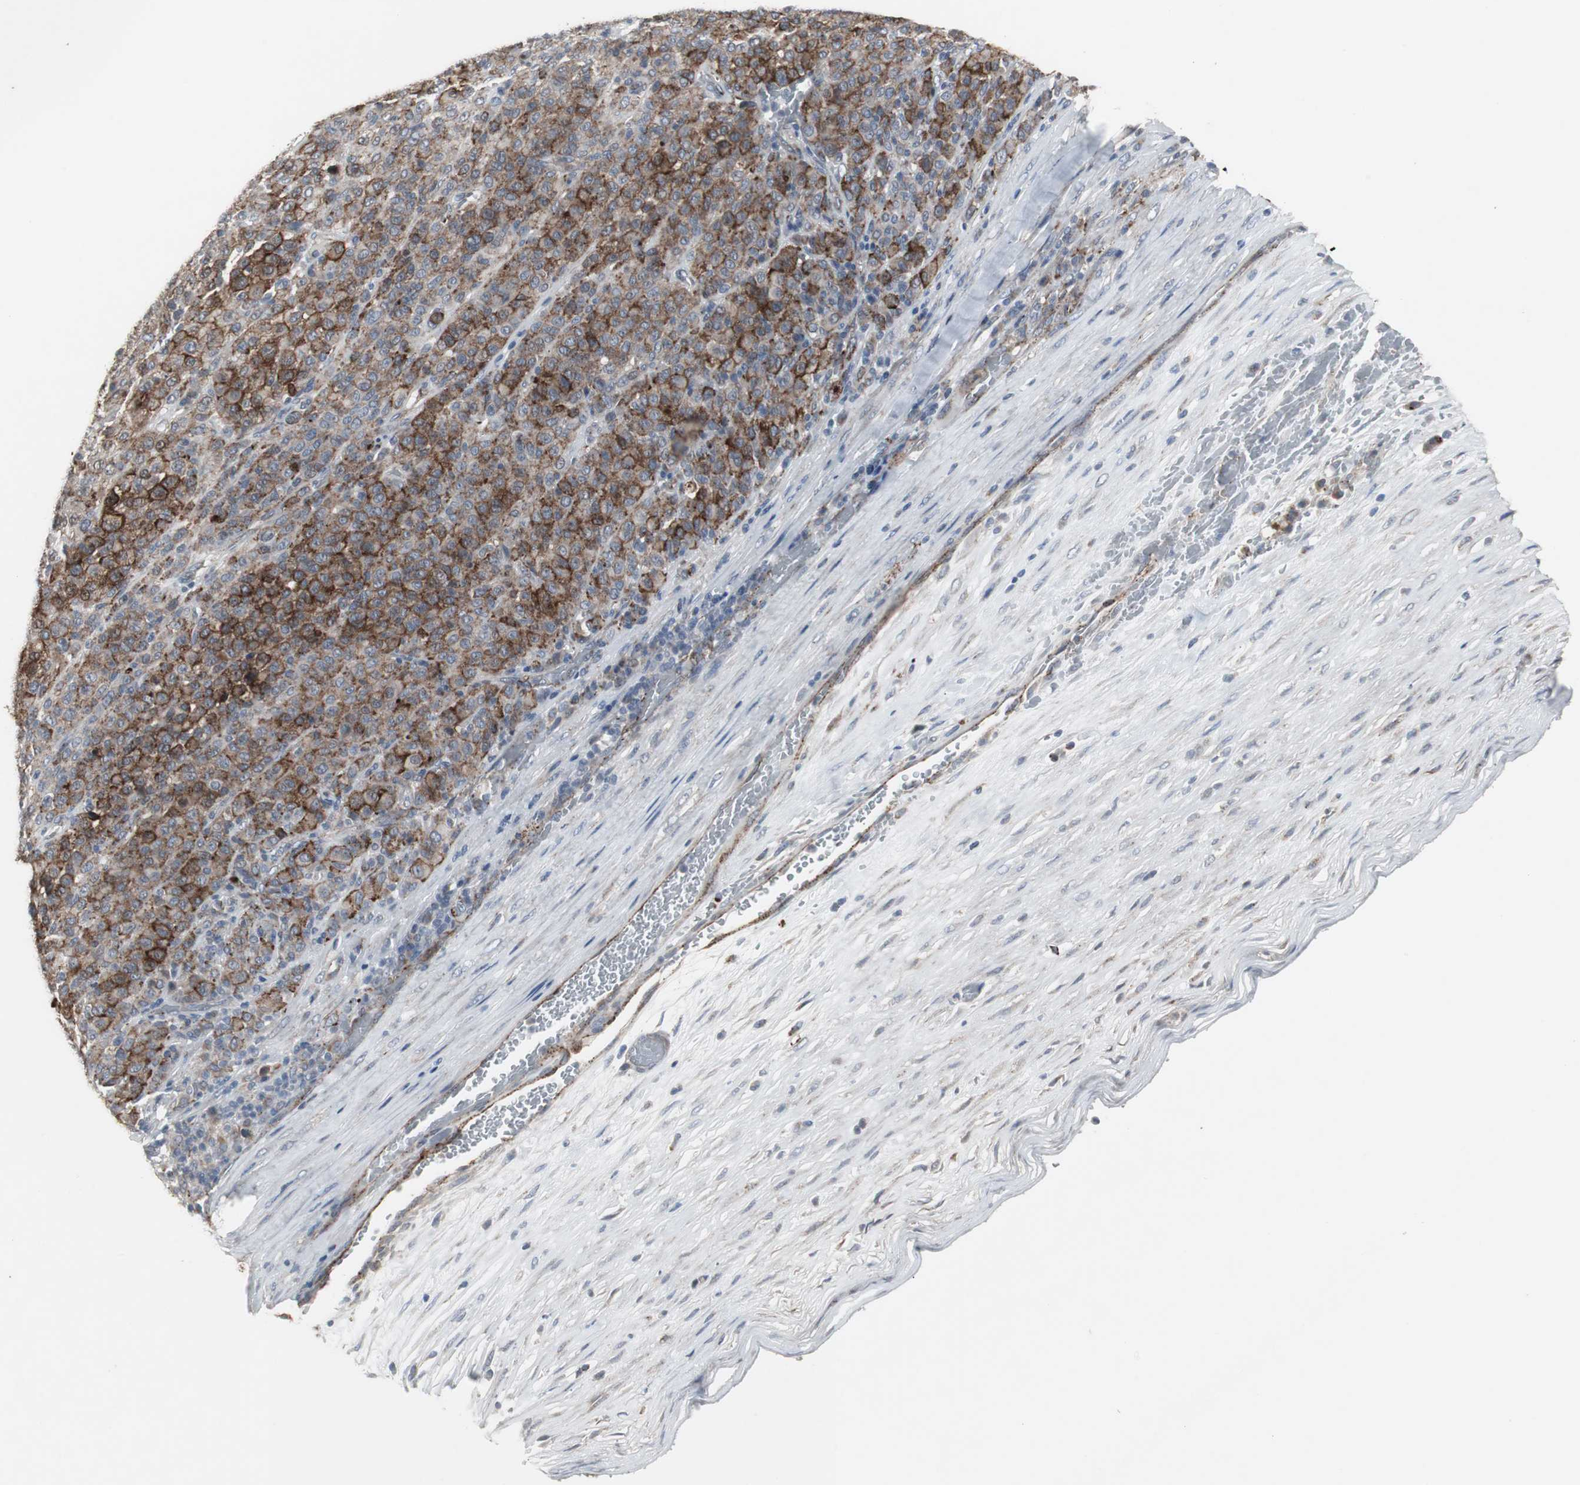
{"staining": {"intensity": "strong", "quantity": ">75%", "location": "cytoplasmic/membranous"}, "tissue": "melanoma", "cell_type": "Tumor cells", "image_type": "cancer", "snomed": [{"axis": "morphology", "description": "Malignant melanoma, Metastatic site"}, {"axis": "topography", "description": "Pancreas"}], "caption": "This histopathology image displays immunohistochemistry staining of human malignant melanoma (metastatic site), with high strong cytoplasmic/membranous staining in approximately >75% of tumor cells.", "gene": "GBA1", "patient": {"sex": "female", "age": 30}}